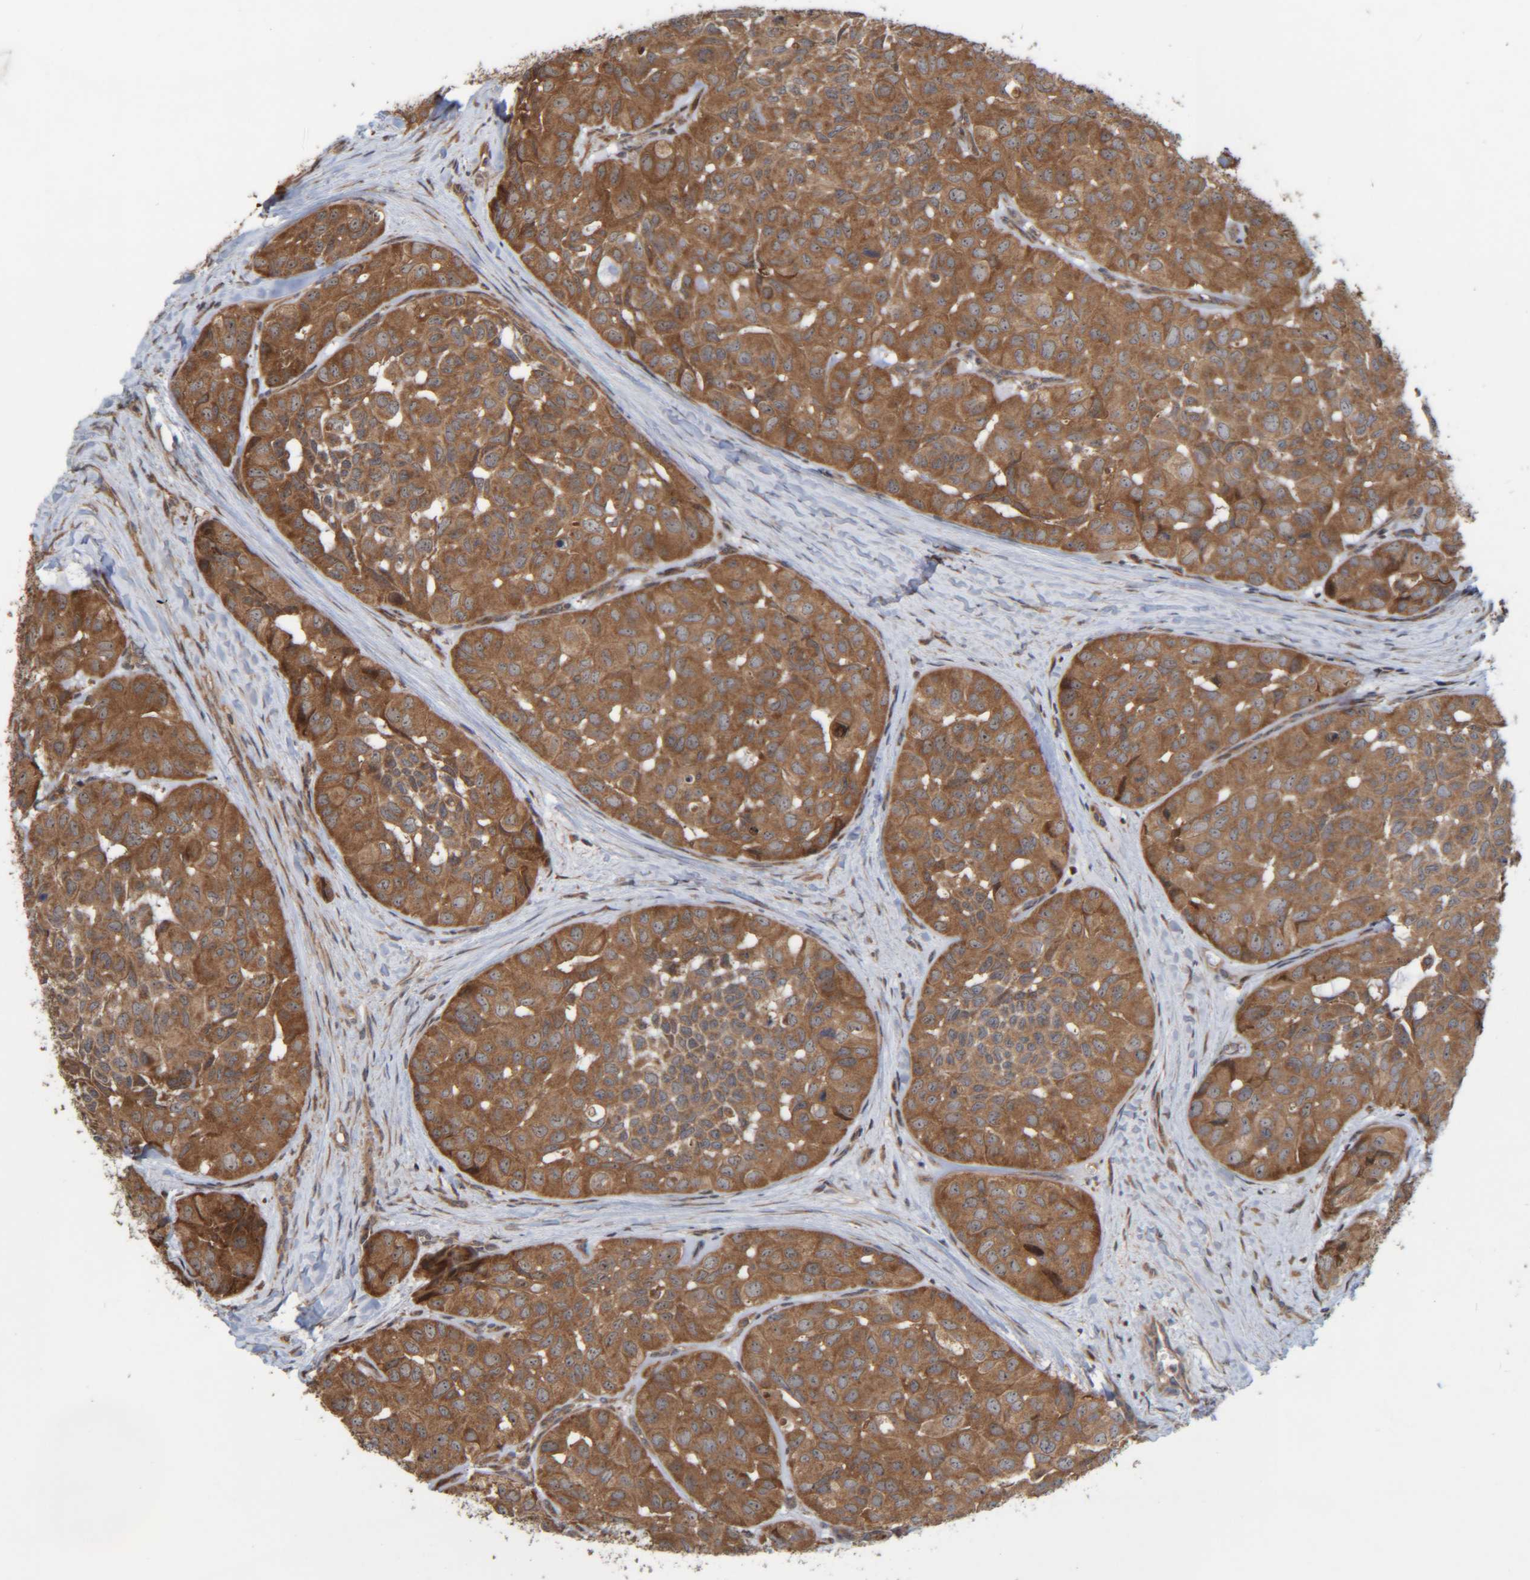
{"staining": {"intensity": "moderate", "quantity": ">75%", "location": "cytoplasmic/membranous"}, "tissue": "head and neck cancer", "cell_type": "Tumor cells", "image_type": "cancer", "snomed": [{"axis": "morphology", "description": "Adenocarcinoma, NOS"}, {"axis": "topography", "description": "Salivary gland, NOS"}, {"axis": "topography", "description": "Head-Neck"}], "caption": "A photomicrograph of human adenocarcinoma (head and neck) stained for a protein exhibits moderate cytoplasmic/membranous brown staining in tumor cells.", "gene": "CCDC57", "patient": {"sex": "female", "age": 76}}